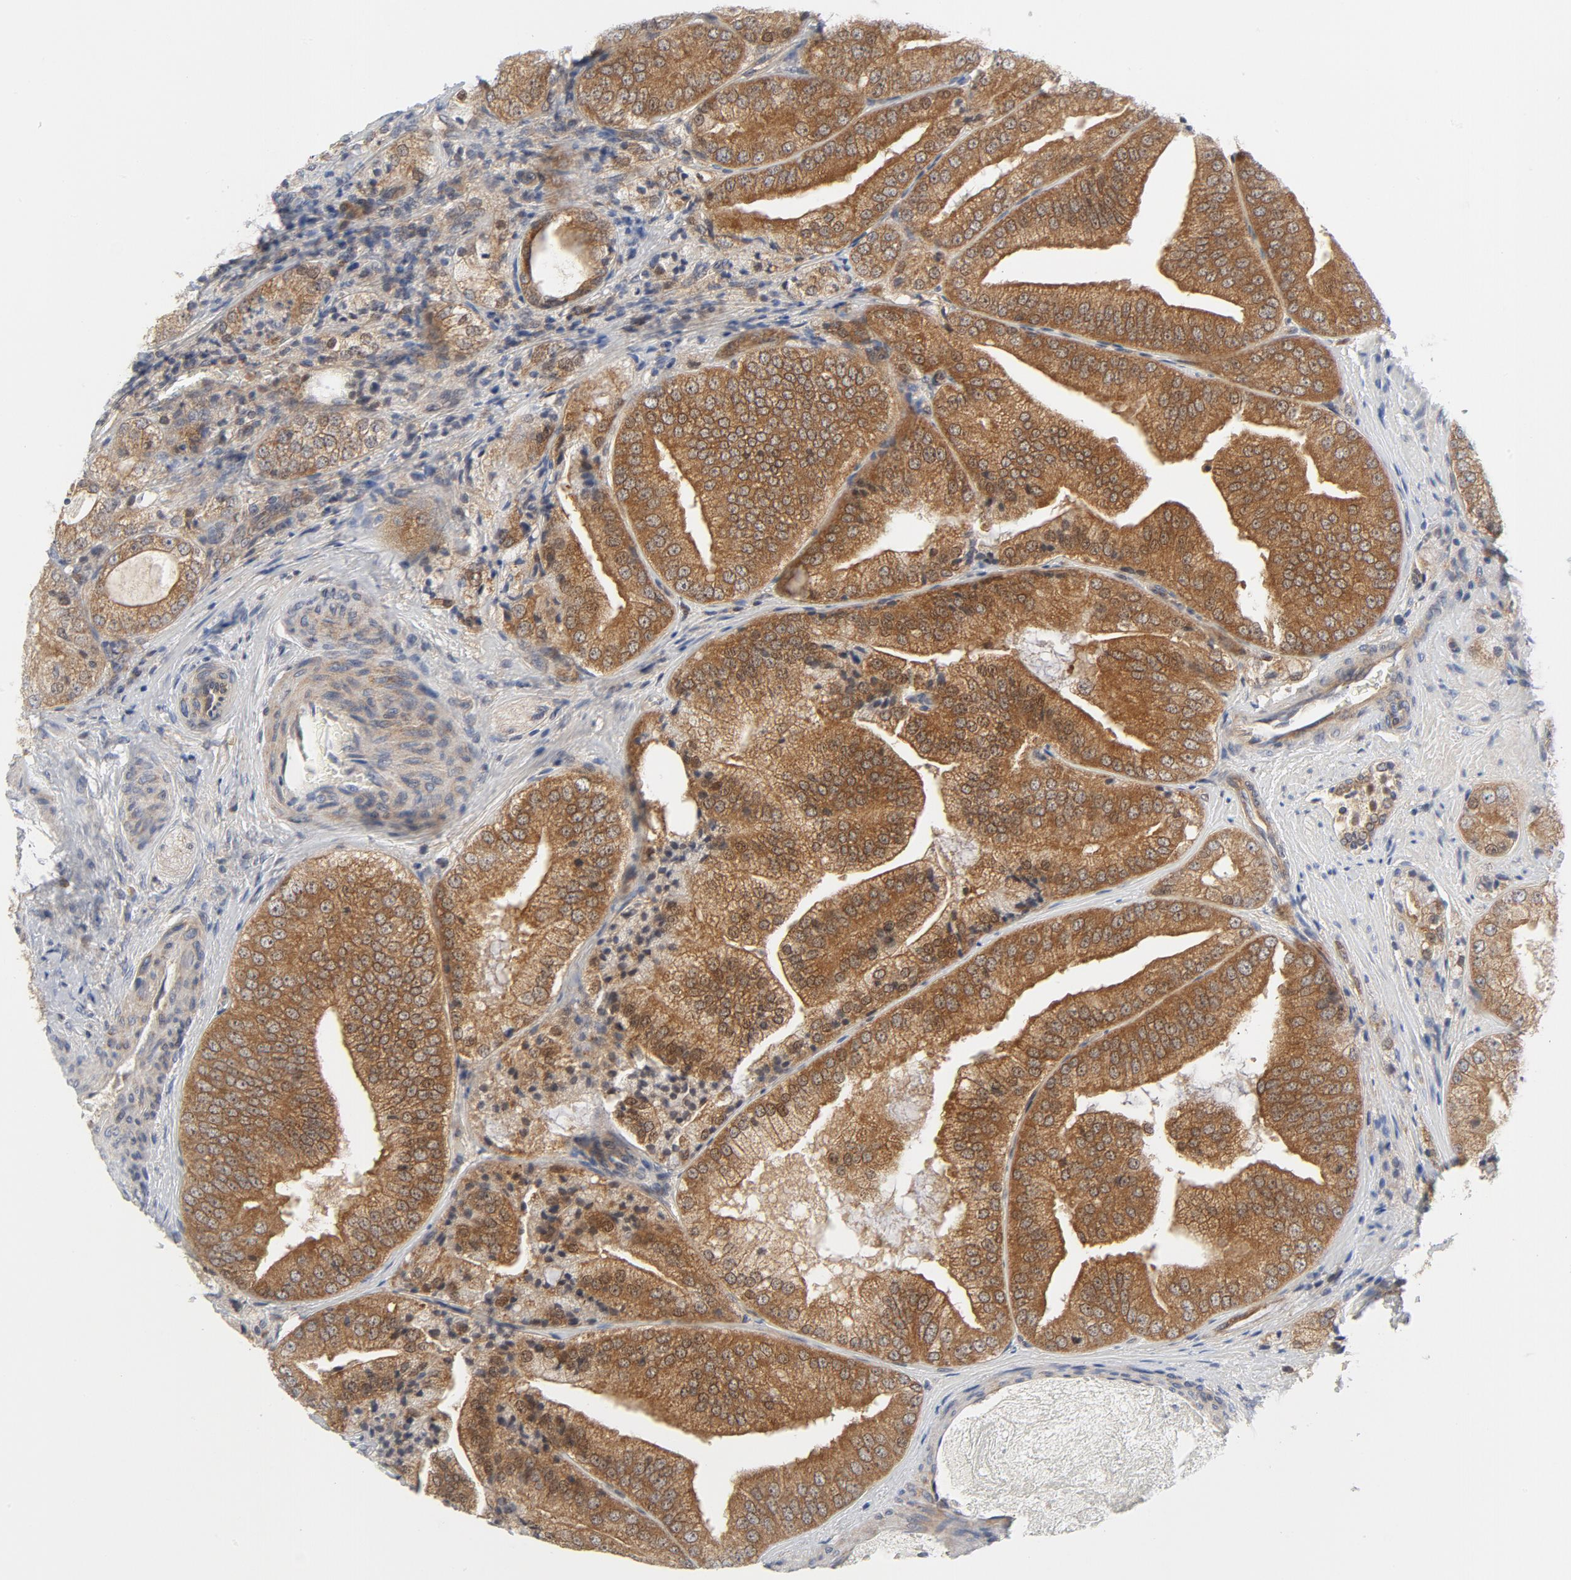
{"staining": {"intensity": "strong", "quantity": ">75%", "location": "cytoplasmic/membranous"}, "tissue": "prostate cancer", "cell_type": "Tumor cells", "image_type": "cancer", "snomed": [{"axis": "morphology", "description": "Adenocarcinoma, Low grade"}, {"axis": "topography", "description": "Prostate"}], "caption": "Low-grade adenocarcinoma (prostate) tissue exhibits strong cytoplasmic/membranous expression in approximately >75% of tumor cells, visualized by immunohistochemistry.", "gene": "BAD", "patient": {"sex": "male", "age": 60}}